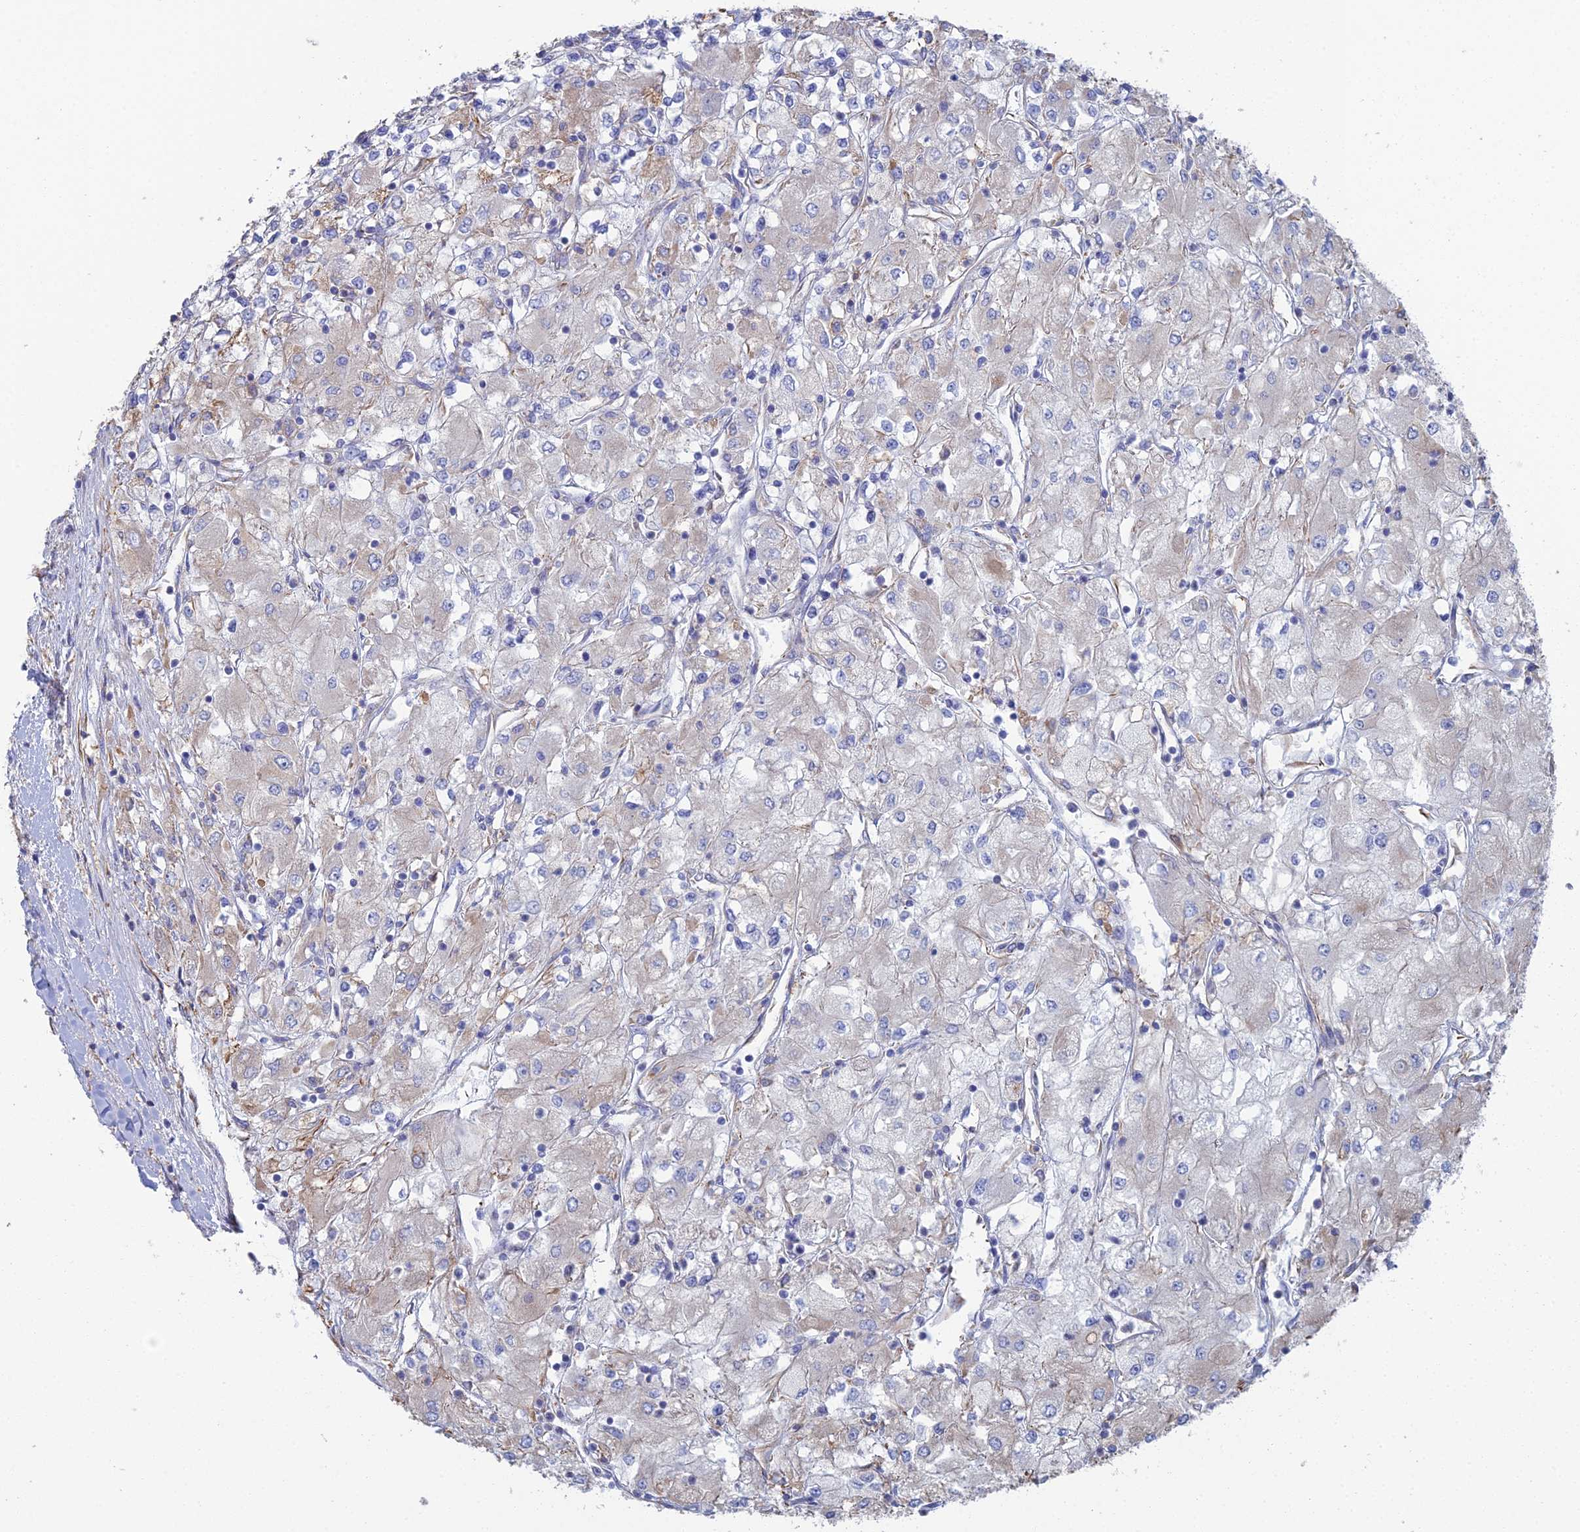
{"staining": {"intensity": "negative", "quantity": "none", "location": "none"}, "tissue": "renal cancer", "cell_type": "Tumor cells", "image_type": "cancer", "snomed": [{"axis": "morphology", "description": "Adenocarcinoma, NOS"}, {"axis": "topography", "description": "Kidney"}], "caption": "Immunohistochemistry of human renal cancer shows no expression in tumor cells.", "gene": "CLVS2", "patient": {"sex": "male", "age": 80}}